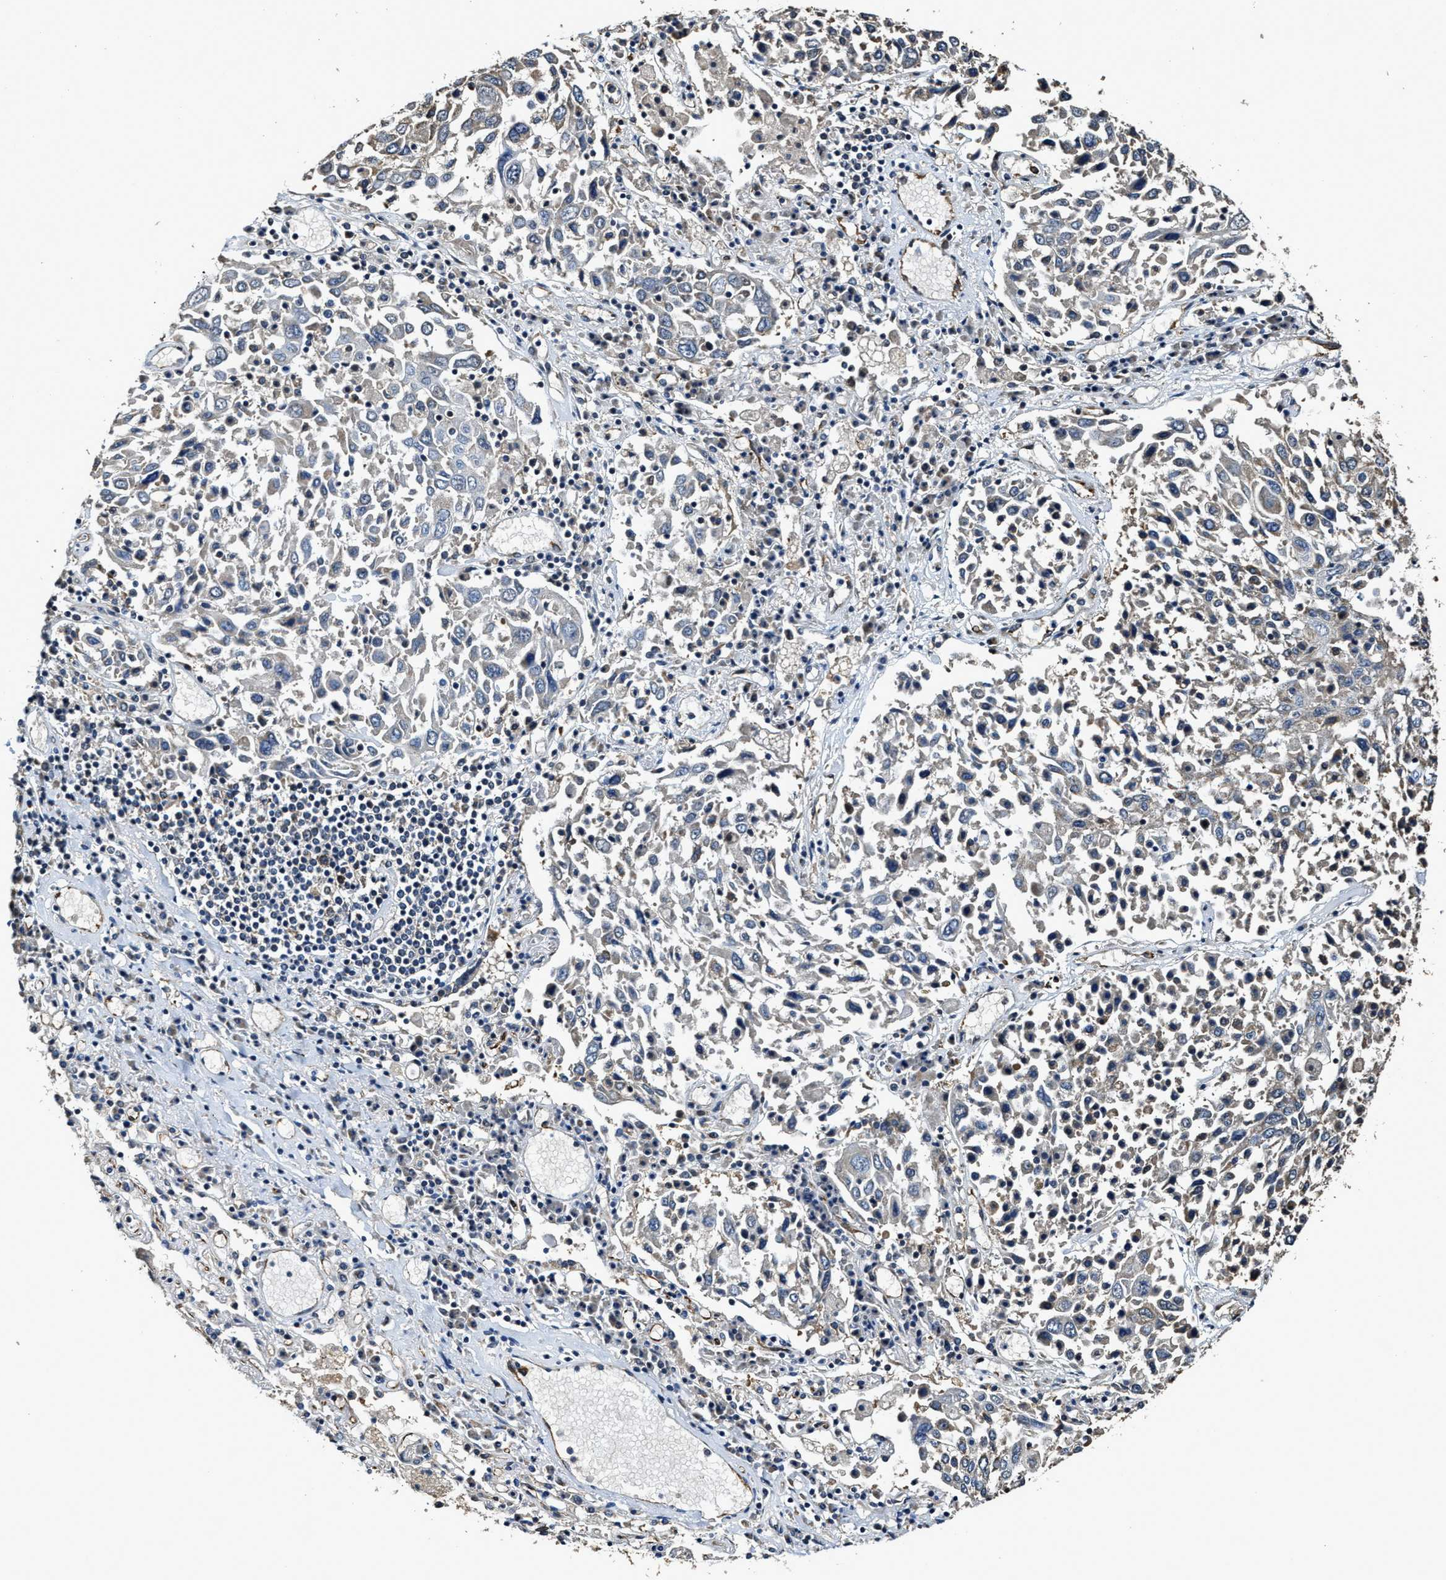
{"staining": {"intensity": "weak", "quantity": "<25%", "location": "cytoplasmic/membranous"}, "tissue": "lung cancer", "cell_type": "Tumor cells", "image_type": "cancer", "snomed": [{"axis": "morphology", "description": "Squamous cell carcinoma, NOS"}, {"axis": "topography", "description": "Lung"}], "caption": "Immunohistochemistry (IHC) of human squamous cell carcinoma (lung) demonstrates no expression in tumor cells.", "gene": "GFRA3", "patient": {"sex": "male", "age": 65}}